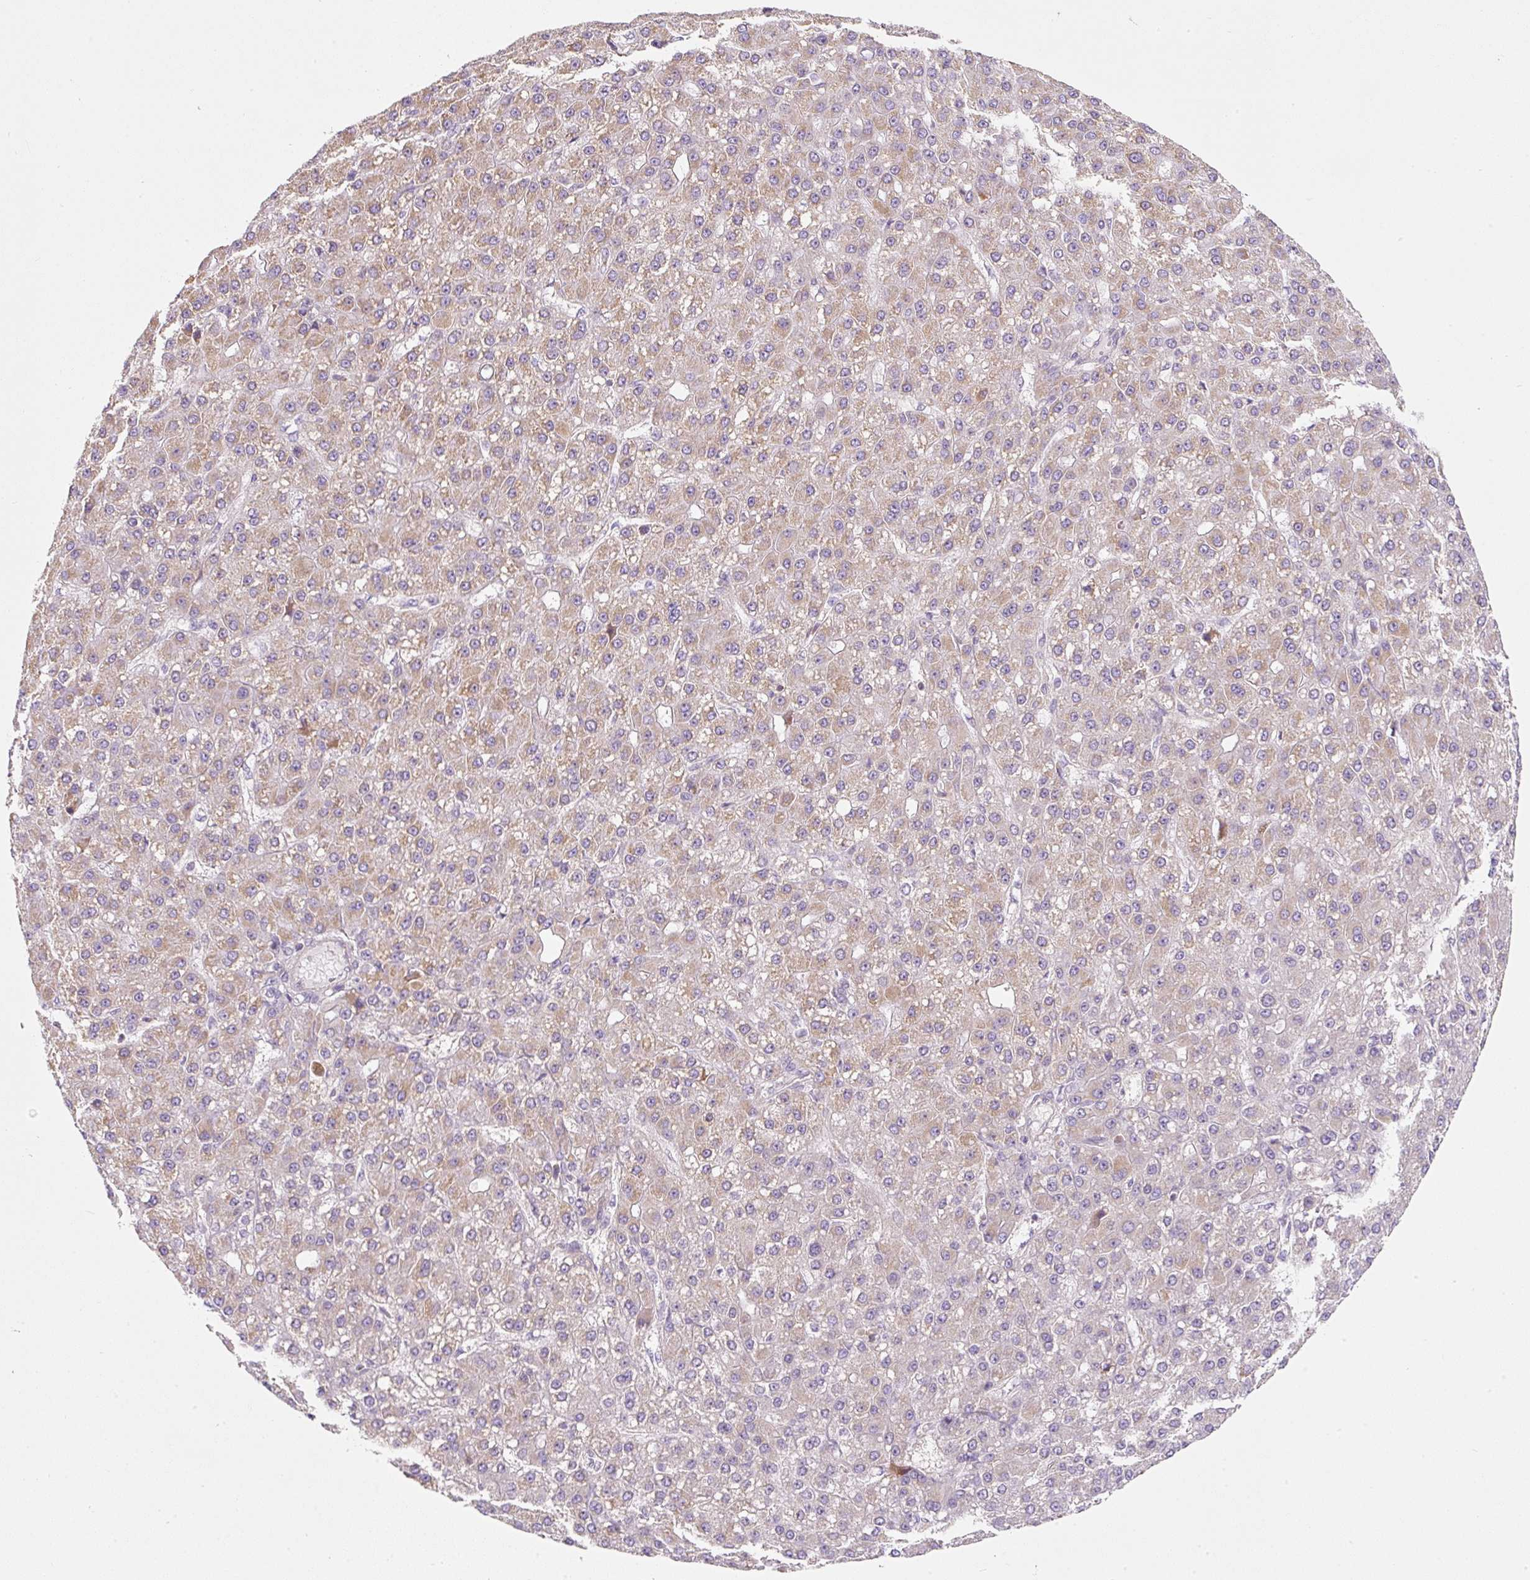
{"staining": {"intensity": "weak", "quantity": "25%-75%", "location": "cytoplasmic/membranous"}, "tissue": "liver cancer", "cell_type": "Tumor cells", "image_type": "cancer", "snomed": [{"axis": "morphology", "description": "Carcinoma, Hepatocellular, NOS"}, {"axis": "topography", "description": "Liver"}], "caption": "Immunohistochemical staining of liver cancer (hepatocellular carcinoma) exhibits low levels of weak cytoplasmic/membranous staining in approximately 25%-75% of tumor cells. The protein is shown in brown color, while the nuclei are stained blue.", "gene": "ERAP2", "patient": {"sex": "male", "age": 67}}